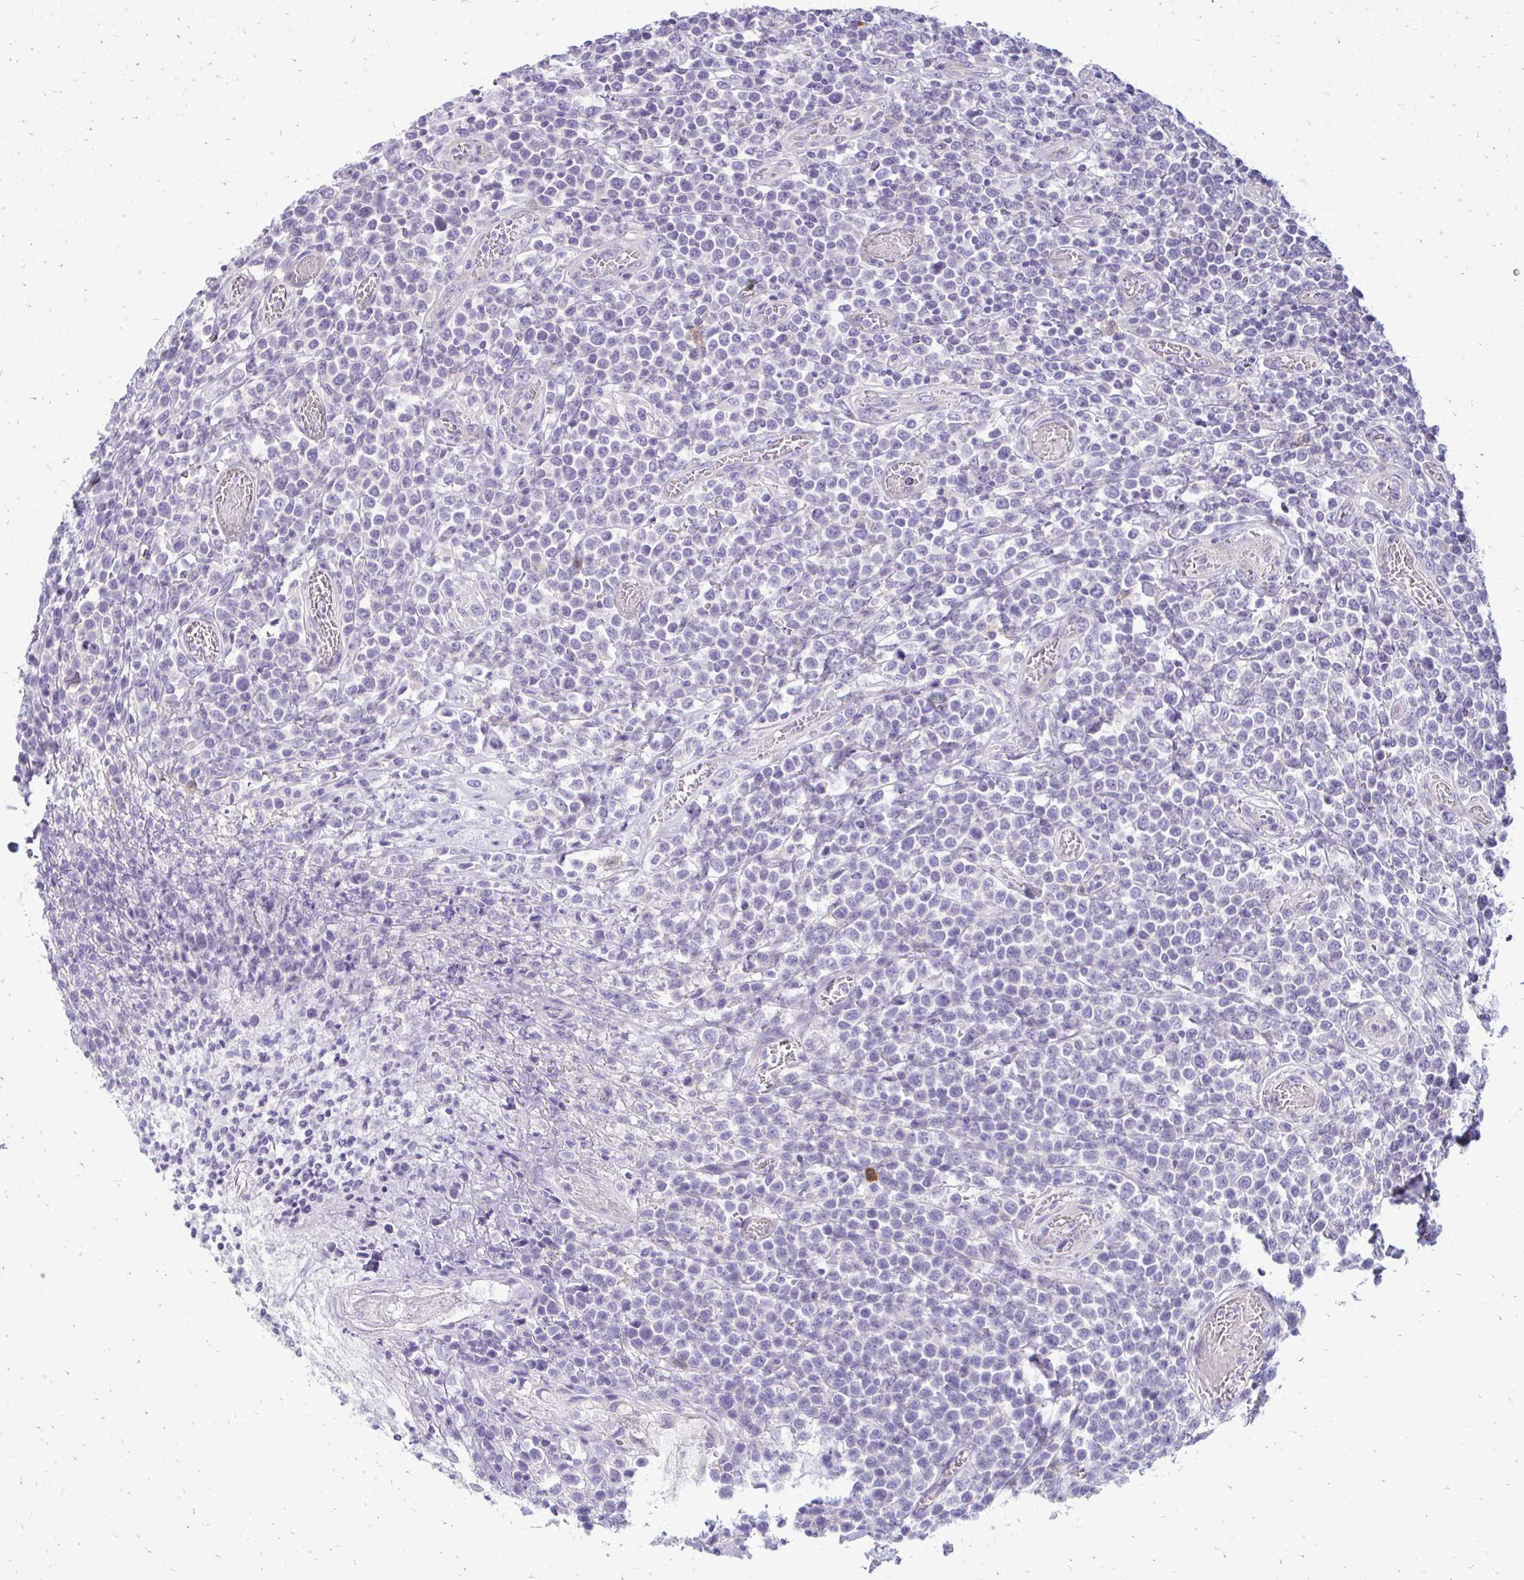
{"staining": {"intensity": "negative", "quantity": "none", "location": "none"}, "tissue": "lymphoma", "cell_type": "Tumor cells", "image_type": "cancer", "snomed": [{"axis": "morphology", "description": "Malignant lymphoma, non-Hodgkin's type, High grade"}, {"axis": "topography", "description": "Soft tissue"}], "caption": "Human high-grade malignant lymphoma, non-Hodgkin's type stained for a protein using IHC reveals no staining in tumor cells.", "gene": "FABP3", "patient": {"sex": "female", "age": 56}}